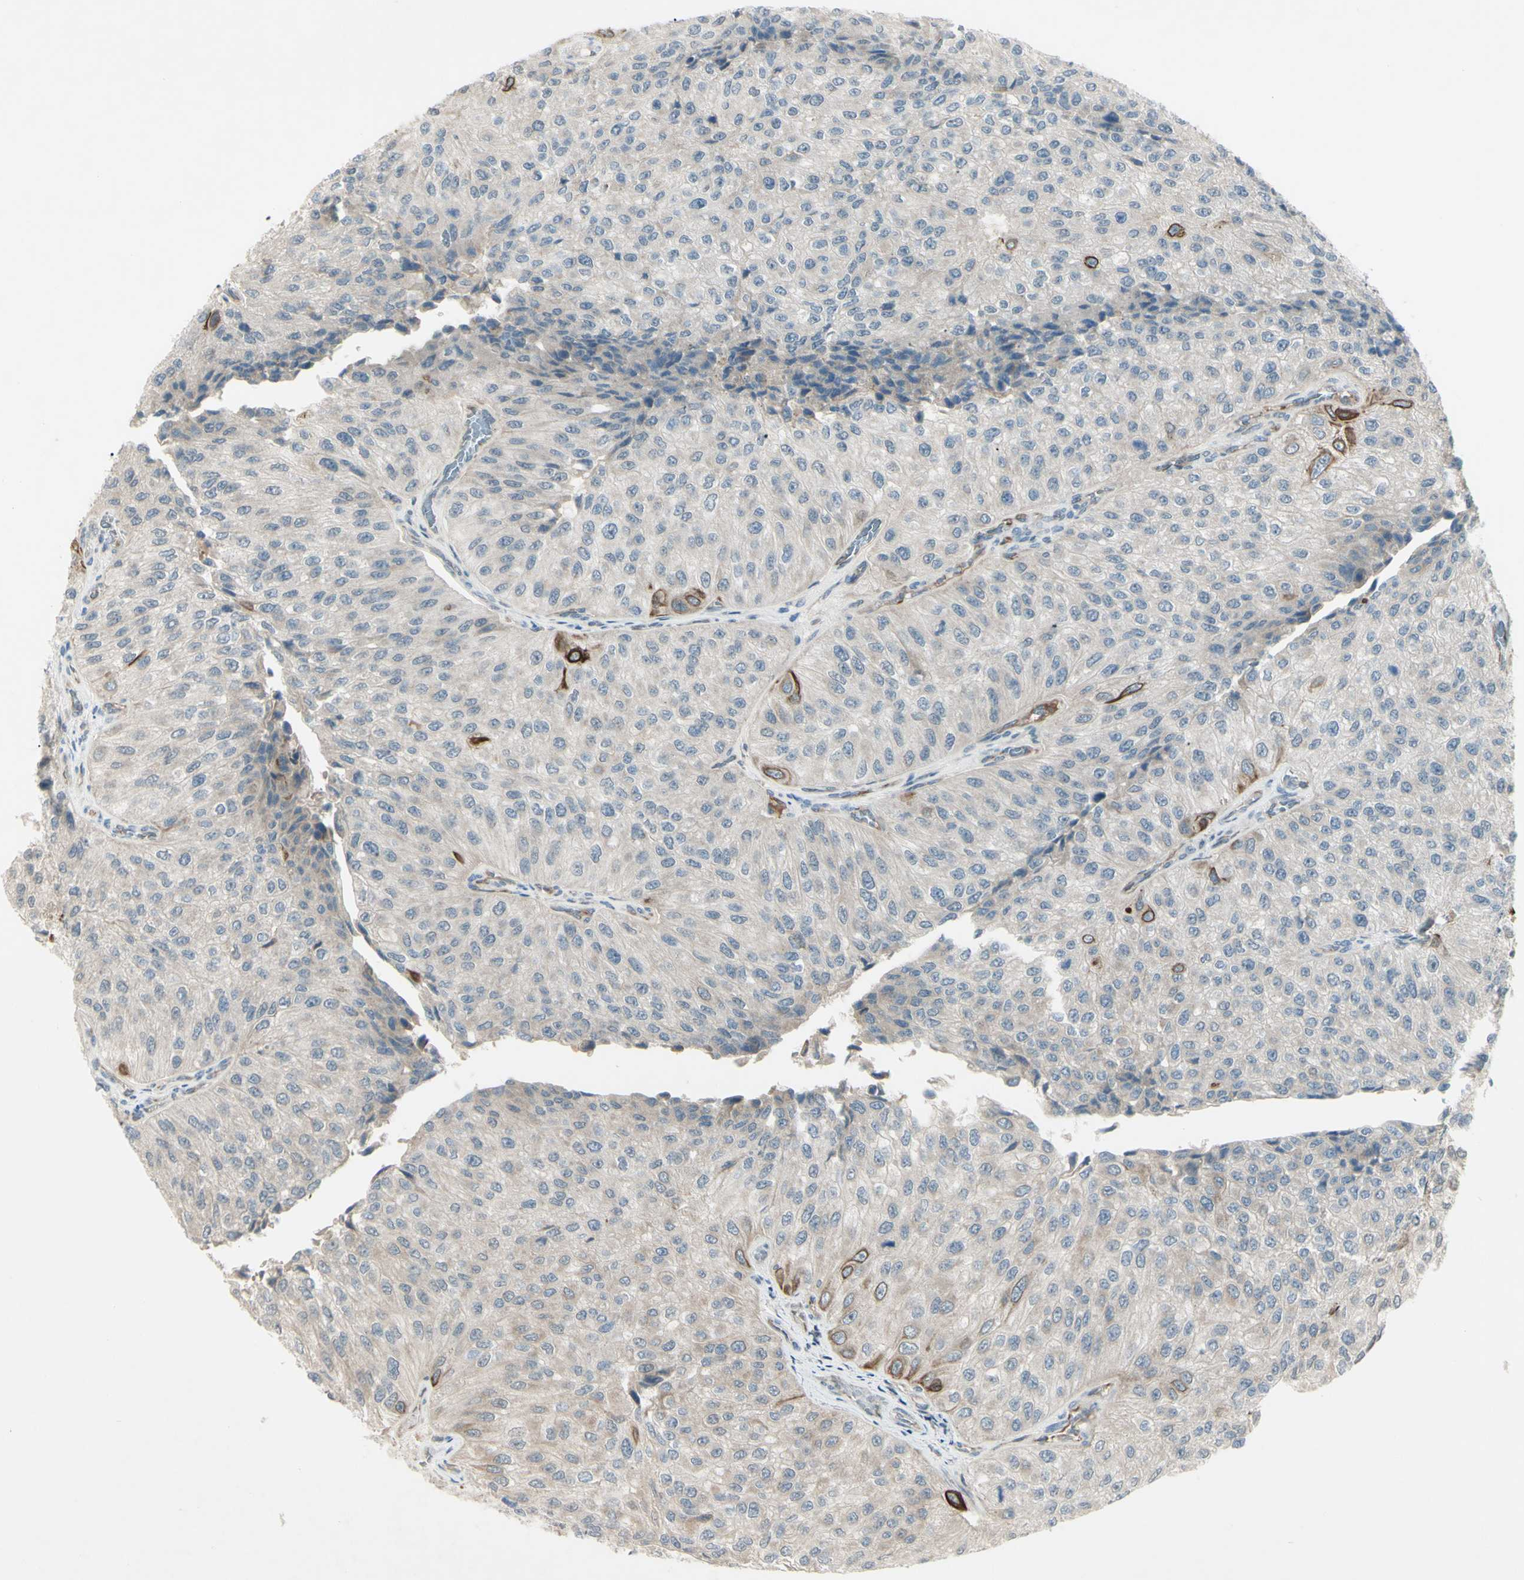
{"staining": {"intensity": "strong", "quantity": "<25%", "location": "cytoplasmic/membranous"}, "tissue": "urothelial cancer", "cell_type": "Tumor cells", "image_type": "cancer", "snomed": [{"axis": "morphology", "description": "Urothelial carcinoma, High grade"}, {"axis": "topography", "description": "Kidney"}, {"axis": "topography", "description": "Urinary bladder"}], "caption": "Protein staining demonstrates strong cytoplasmic/membranous staining in approximately <25% of tumor cells in urothelial carcinoma (high-grade).", "gene": "FGFR2", "patient": {"sex": "male", "age": 77}}